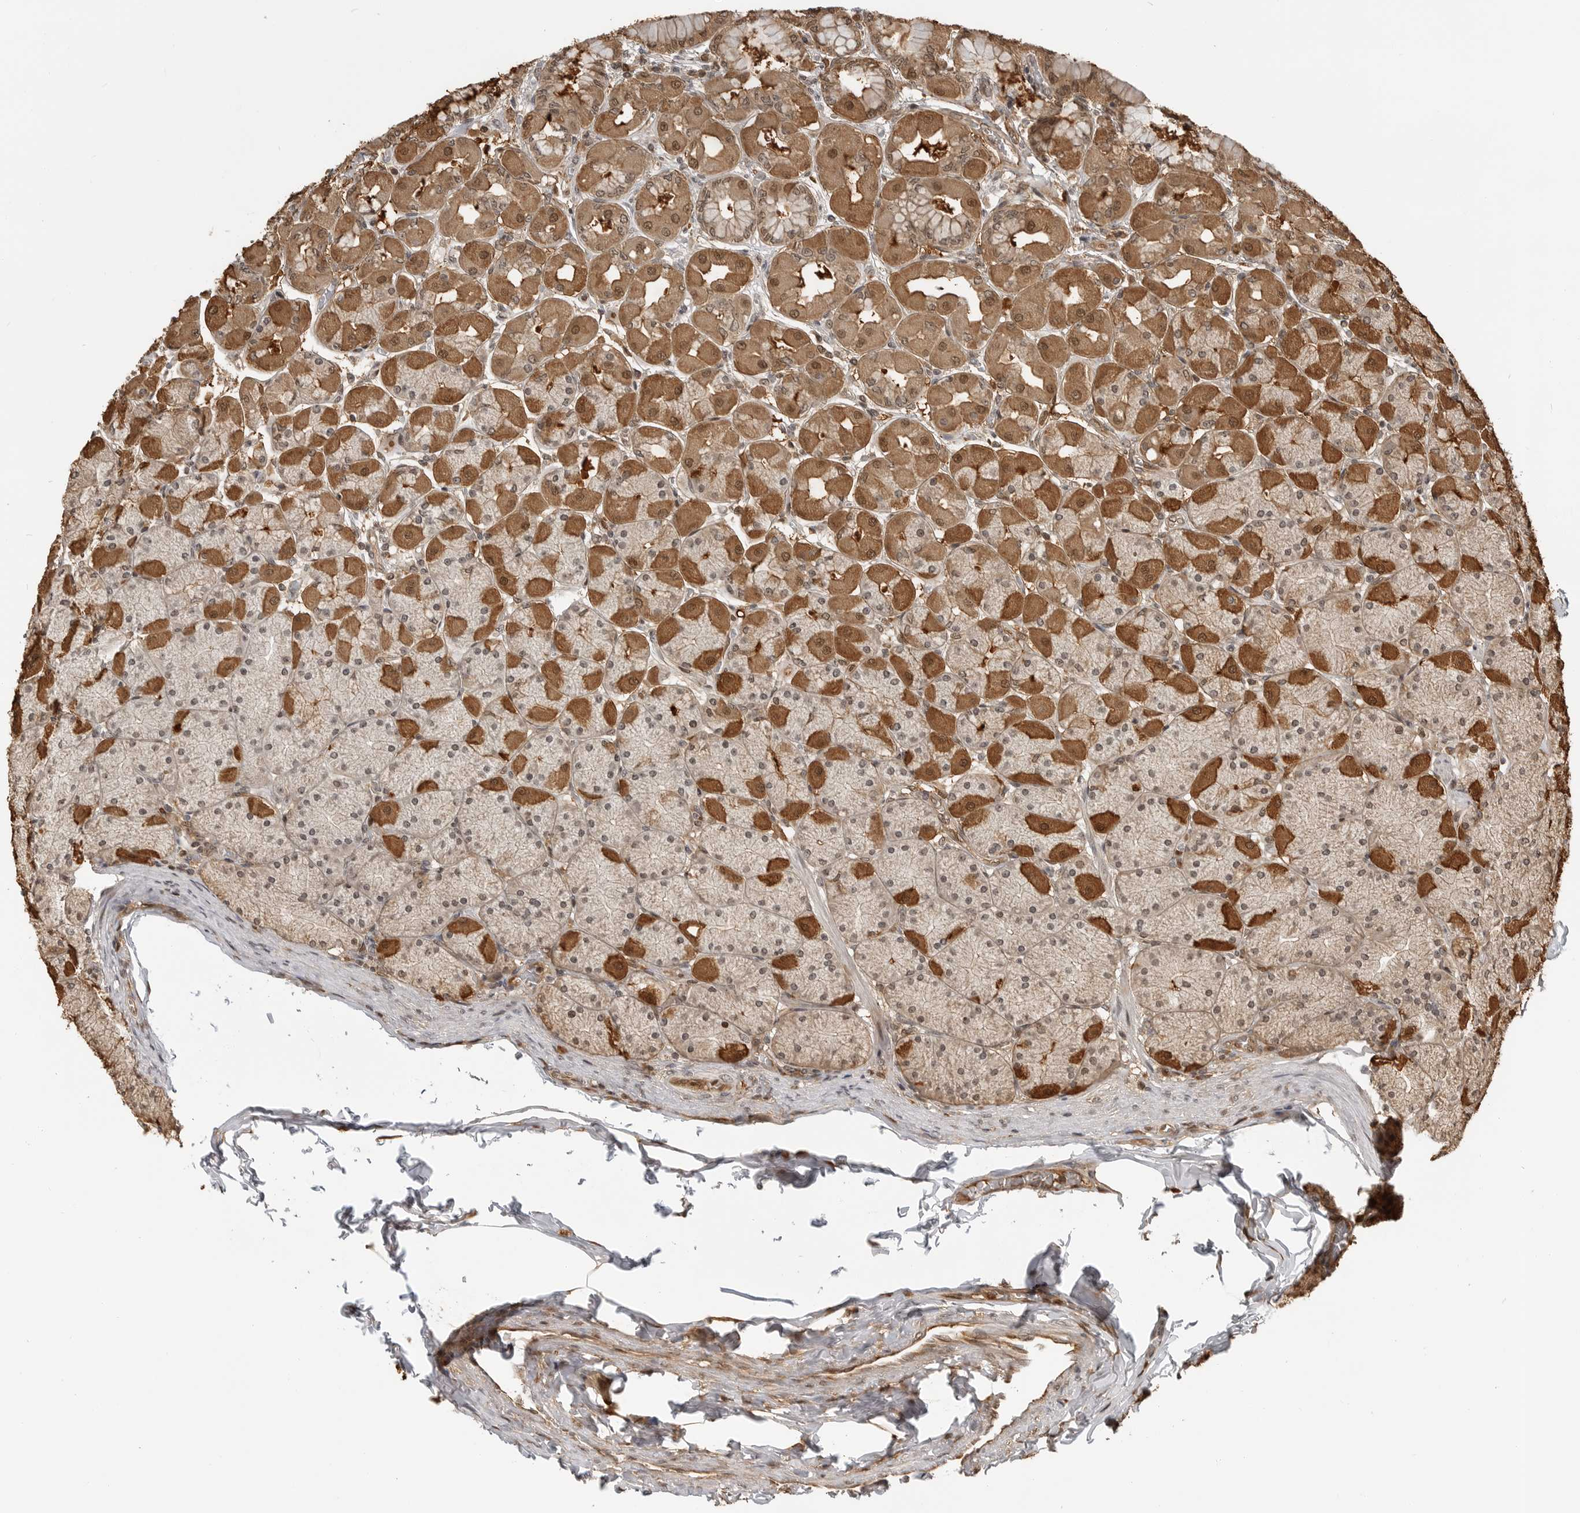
{"staining": {"intensity": "strong", "quantity": "25%-75%", "location": "cytoplasmic/membranous,nuclear"}, "tissue": "stomach", "cell_type": "Glandular cells", "image_type": "normal", "snomed": [{"axis": "morphology", "description": "Normal tissue, NOS"}, {"axis": "topography", "description": "Stomach, upper"}], "caption": "A micrograph of human stomach stained for a protein shows strong cytoplasmic/membranous,nuclear brown staining in glandular cells.", "gene": "BMP2K", "patient": {"sex": "female", "age": 56}}